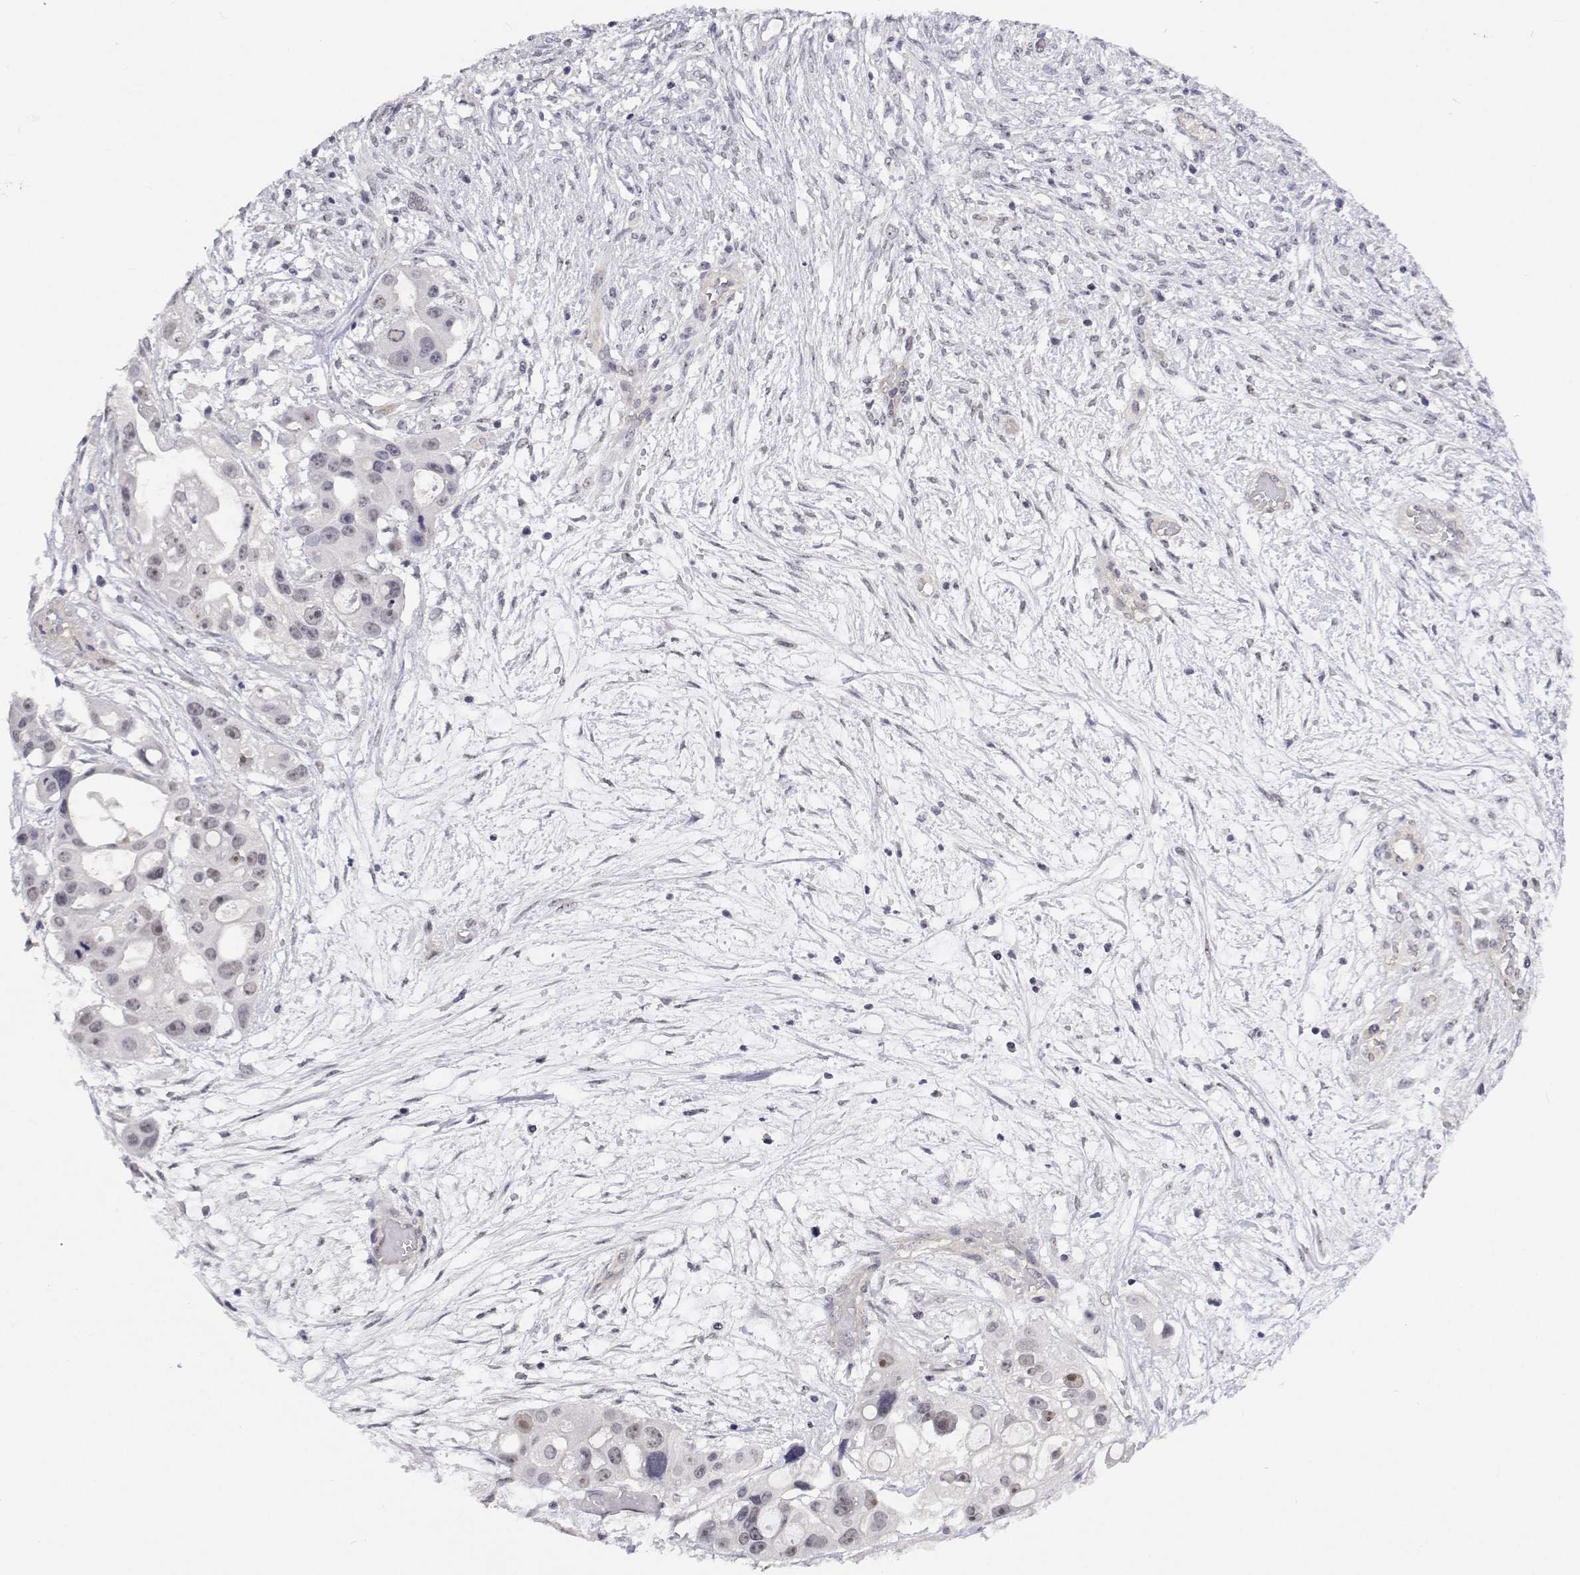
{"staining": {"intensity": "negative", "quantity": "none", "location": "none"}, "tissue": "ovarian cancer", "cell_type": "Tumor cells", "image_type": "cancer", "snomed": [{"axis": "morphology", "description": "Cystadenocarcinoma, serous, NOS"}, {"axis": "topography", "description": "Ovary"}], "caption": "Tumor cells are negative for brown protein staining in ovarian serous cystadenocarcinoma.", "gene": "NHP2", "patient": {"sex": "female", "age": 56}}